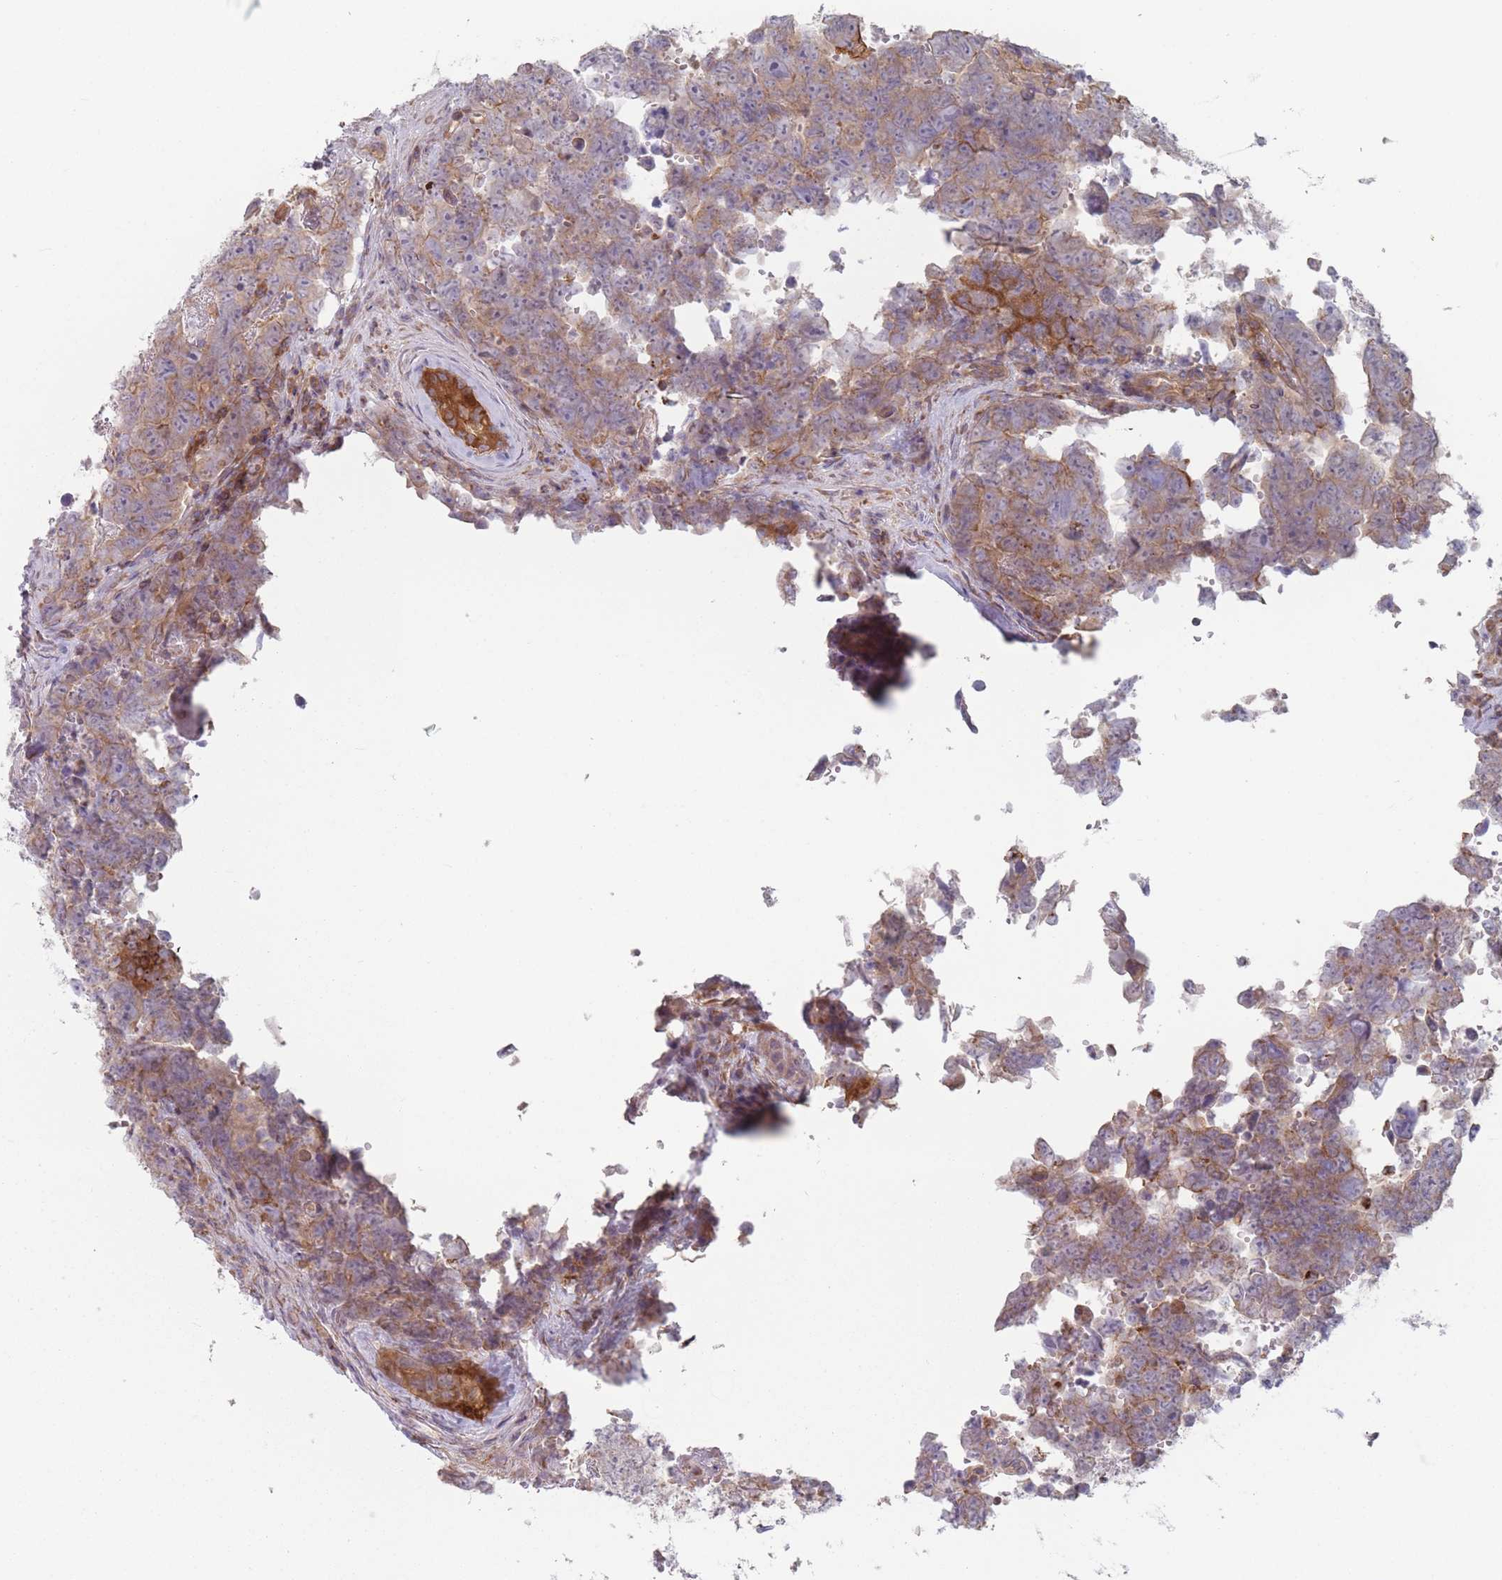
{"staining": {"intensity": "moderate", "quantity": ">75%", "location": "cytoplasmic/membranous"}, "tissue": "testis cancer", "cell_type": "Tumor cells", "image_type": "cancer", "snomed": [{"axis": "morphology", "description": "Normal tissue, NOS"}, {"axis": "morphology", "description": "Carcinoma, Embryonal, NOS"}, {"axis": "topography", "description": "Testis"}, {"axis": "topography", "description": "Epididymis"}], "caption": "Testis embryonal carcinoma stained with a protein marker reveals moderate staining in tumor cells.", "gene": "HSBP1L1", "patient": {"sex": "male", "age": 25}}